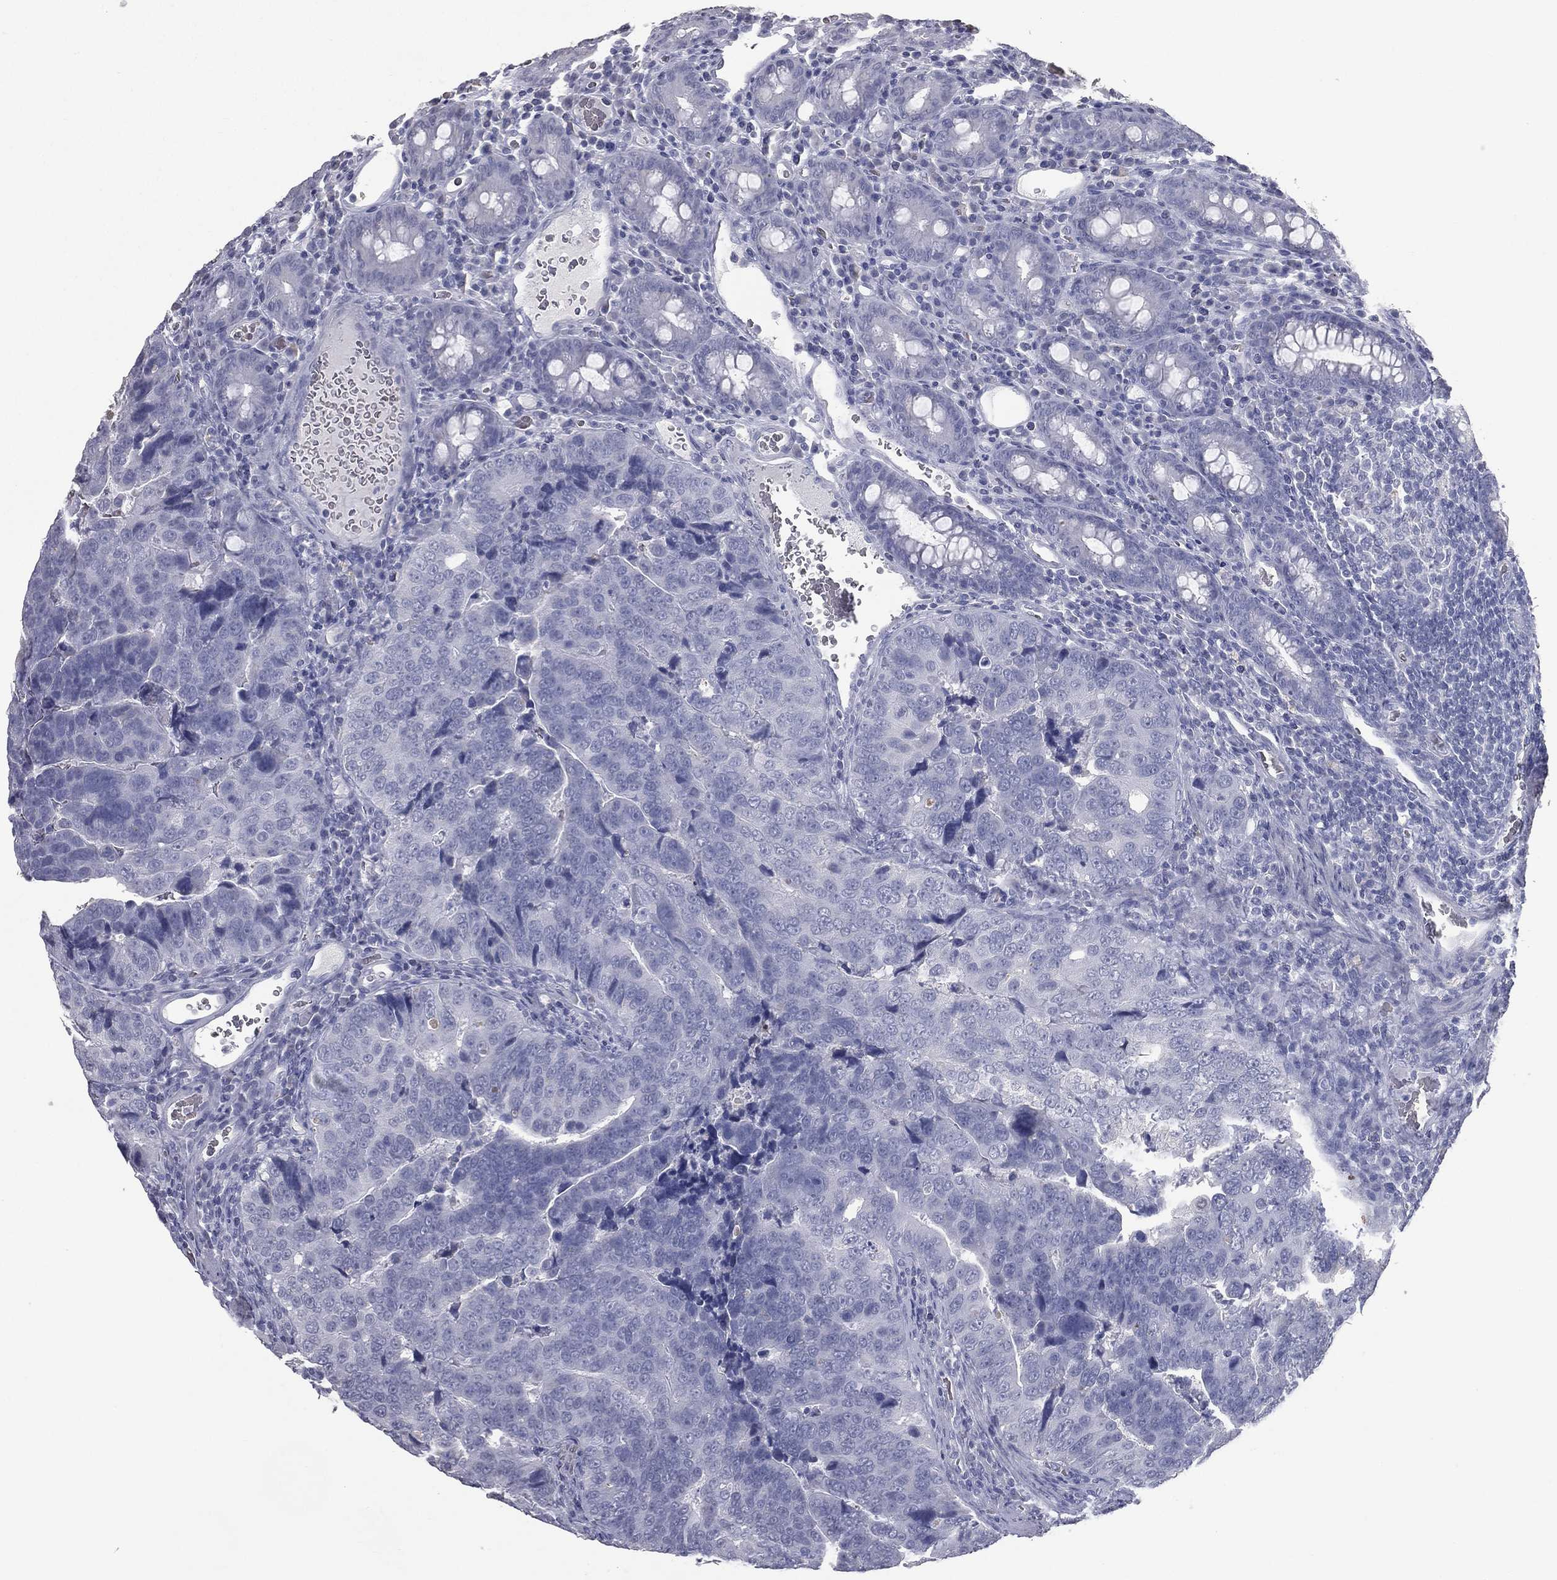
{"staining": {"intensity": "negative", "quantity": "none", "location": "none"}, "tissue": "colorectal cancer", "cell_type": "Tumor cells", "image_type": "cancer", "snomed": [{"axis": "morphology", "description": "Adenocarcinoma, NOS"}, {"axis": "topography", "description": "Colon"}], "caption": "The image exhibits no staining of tumor cells in colorectal cancer (adenocarcinoma).", "gene": "ESX1", "patient": {"sex": "female", "age": 72}}